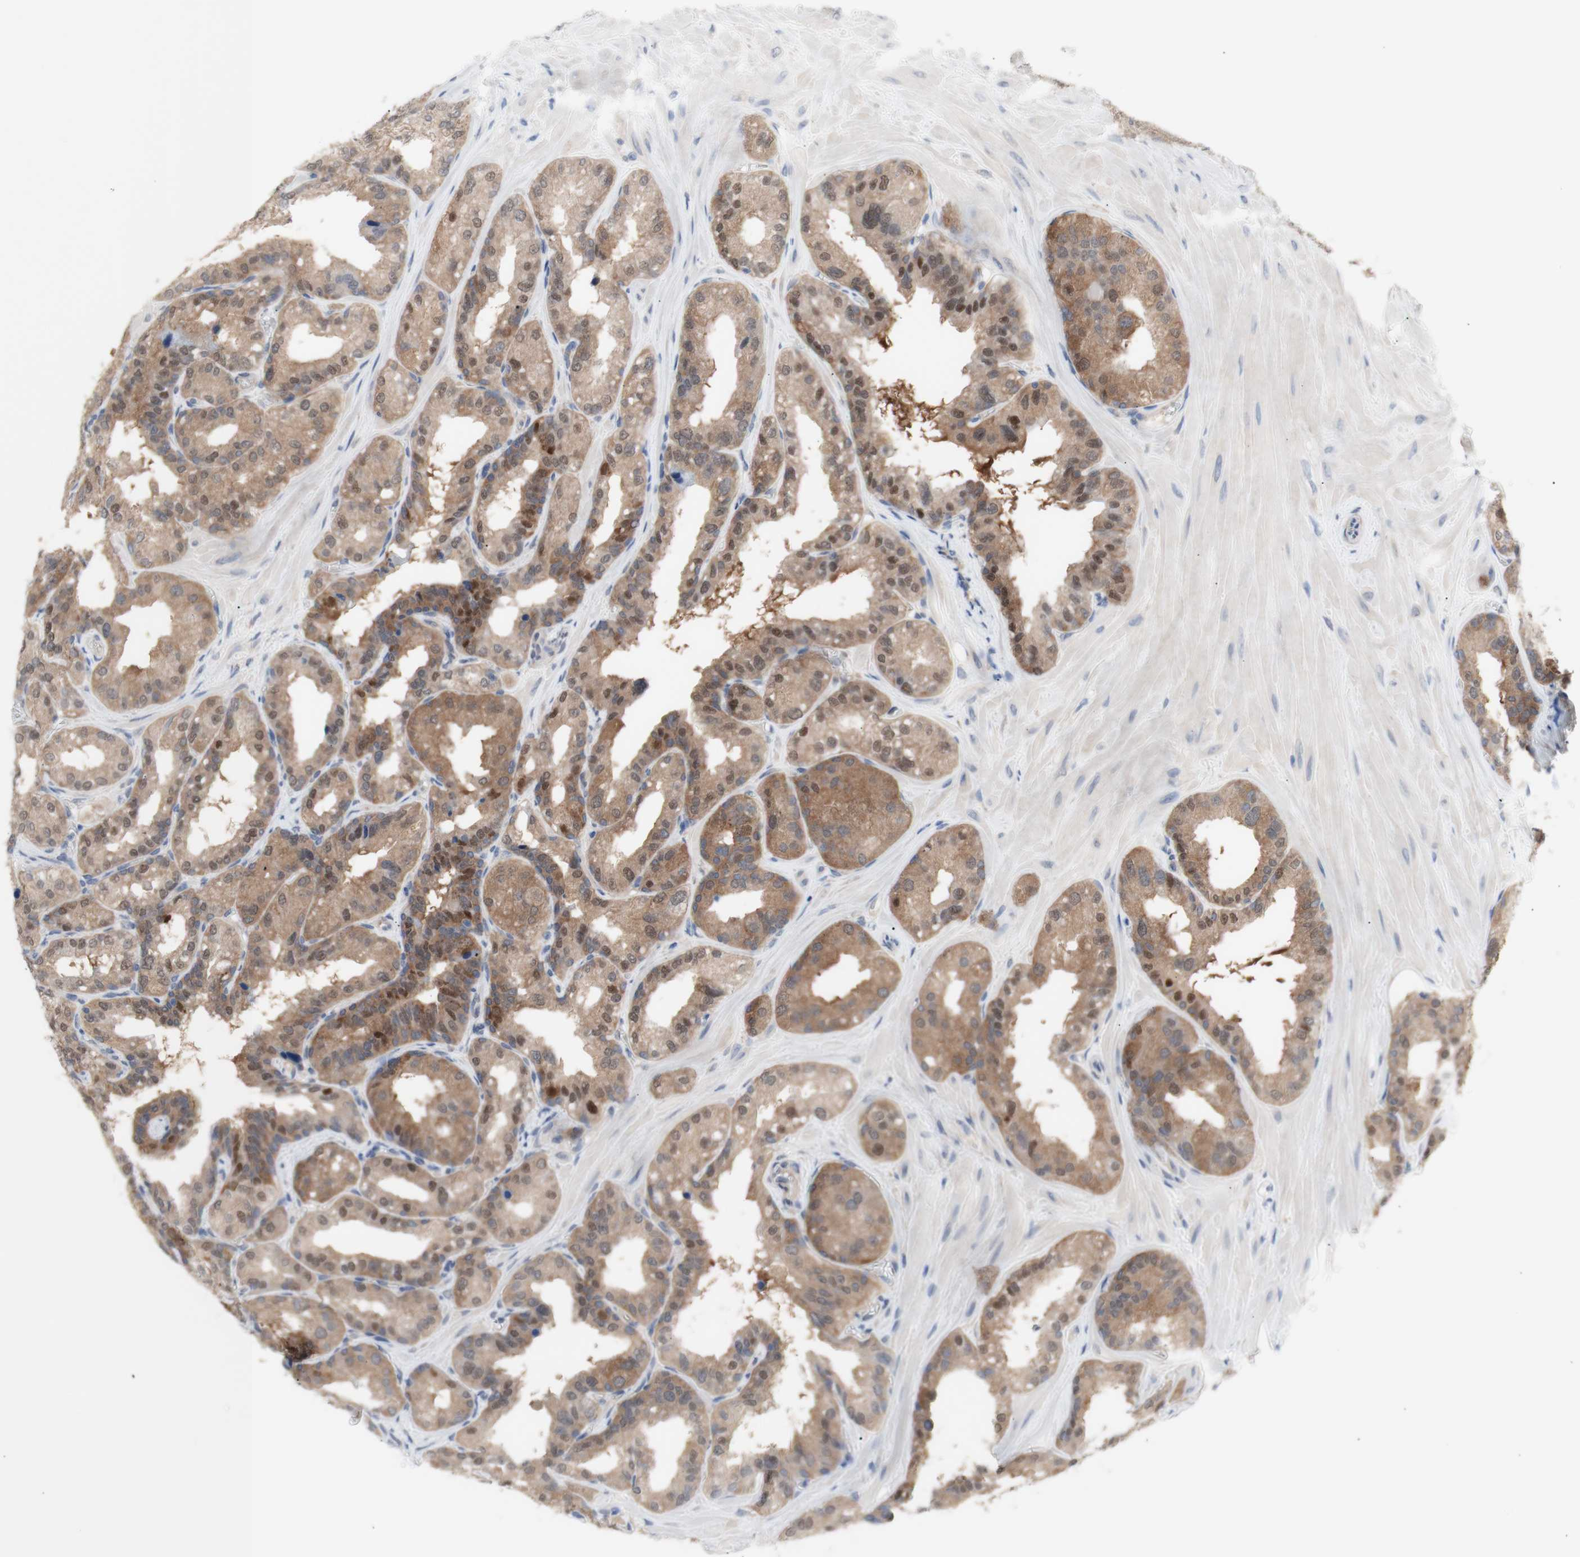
{"staining": {"intensity": "moderate", "quantity": ">75%", "location": "cytoplasmic/membranous,nuclear"}, "tissue": "seminal vesicle", "cell_type": "Glandular cells", "image_type": "normal", "snomed": [{"axis": "morphology", "description": "Normal tissue, NOS"}, {"axis": "topography", "description": "Prostate"}, {"axis": "topography", "description": "Seminal veicle"}], "caption": "Immunohistochemical staining of benign human seminal vesicle demonstrates >75% levels of moderate cytoplasmic/membranous,nuclear protein expression in approximately >75% of glandular cells. The staining was performed using DAB (3,3'-diaminobenzidine) to visualize the protein expression in brown, while the nuclei were stained in blue with hematoxylin (Magnification: 20x).", "gene": "PRMT5", "patient": {"sex": "male", "age": 51}}